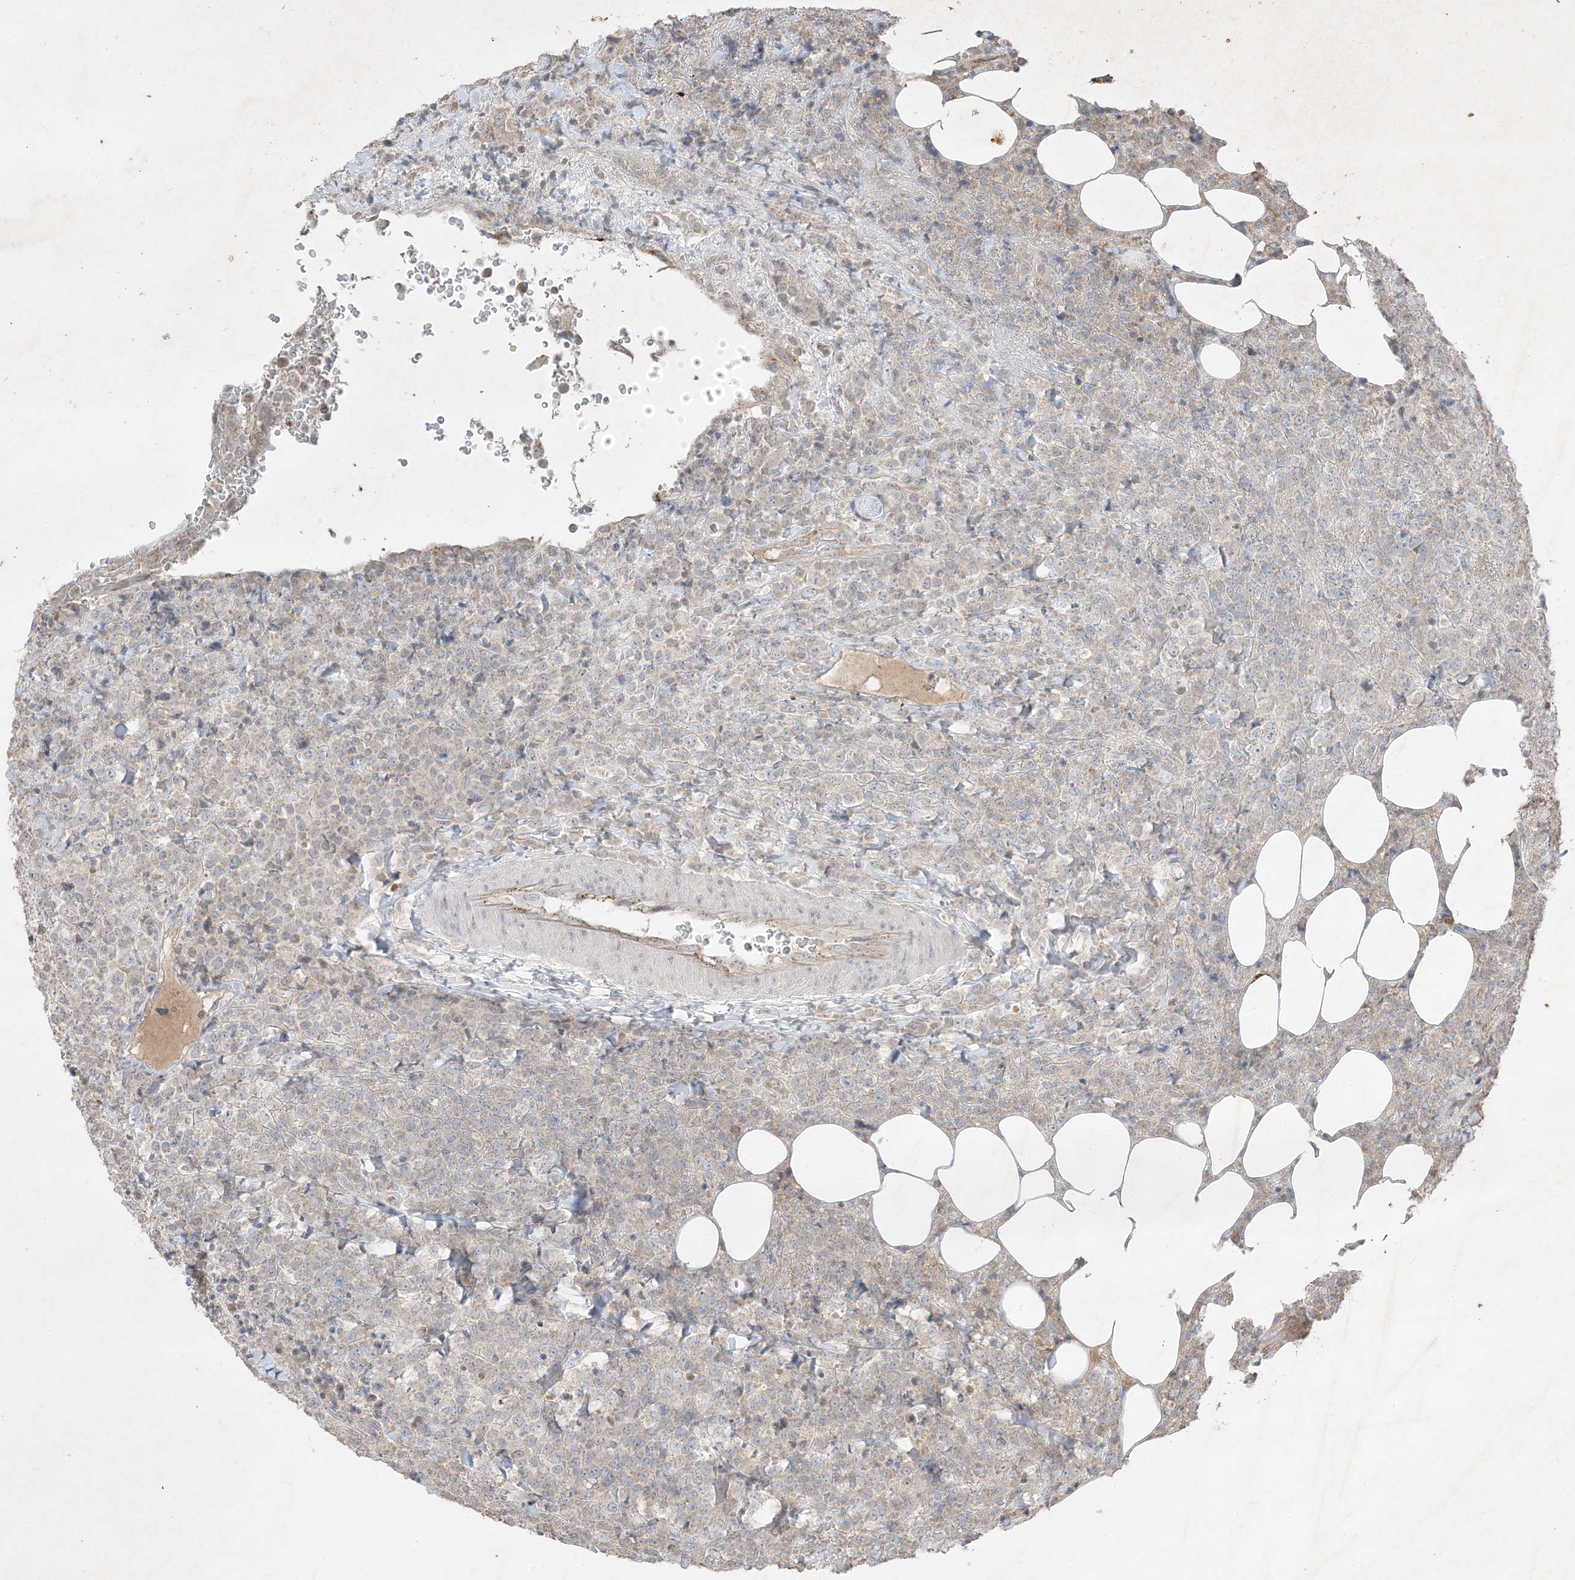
{"staining": {"intensity": "negative", "quantity": "none", "location": "none"}, "tissue": "lymphoma", "cell_type": "Tumor cells", "image_type": "cancer", "snomed": [{"axis": "morphology", "description": "Malignant lymphoma, non-Hodgkin's type, High grade"}, {"axis": "topography", "description": "Lymph node"}], "caption": "Tumor cells show no significant expression in lymphoma. (IHC, brightfield microscopy, high magnification).", "gene": "PRSS36", "patient": {"sex": "male", "age": 13}}